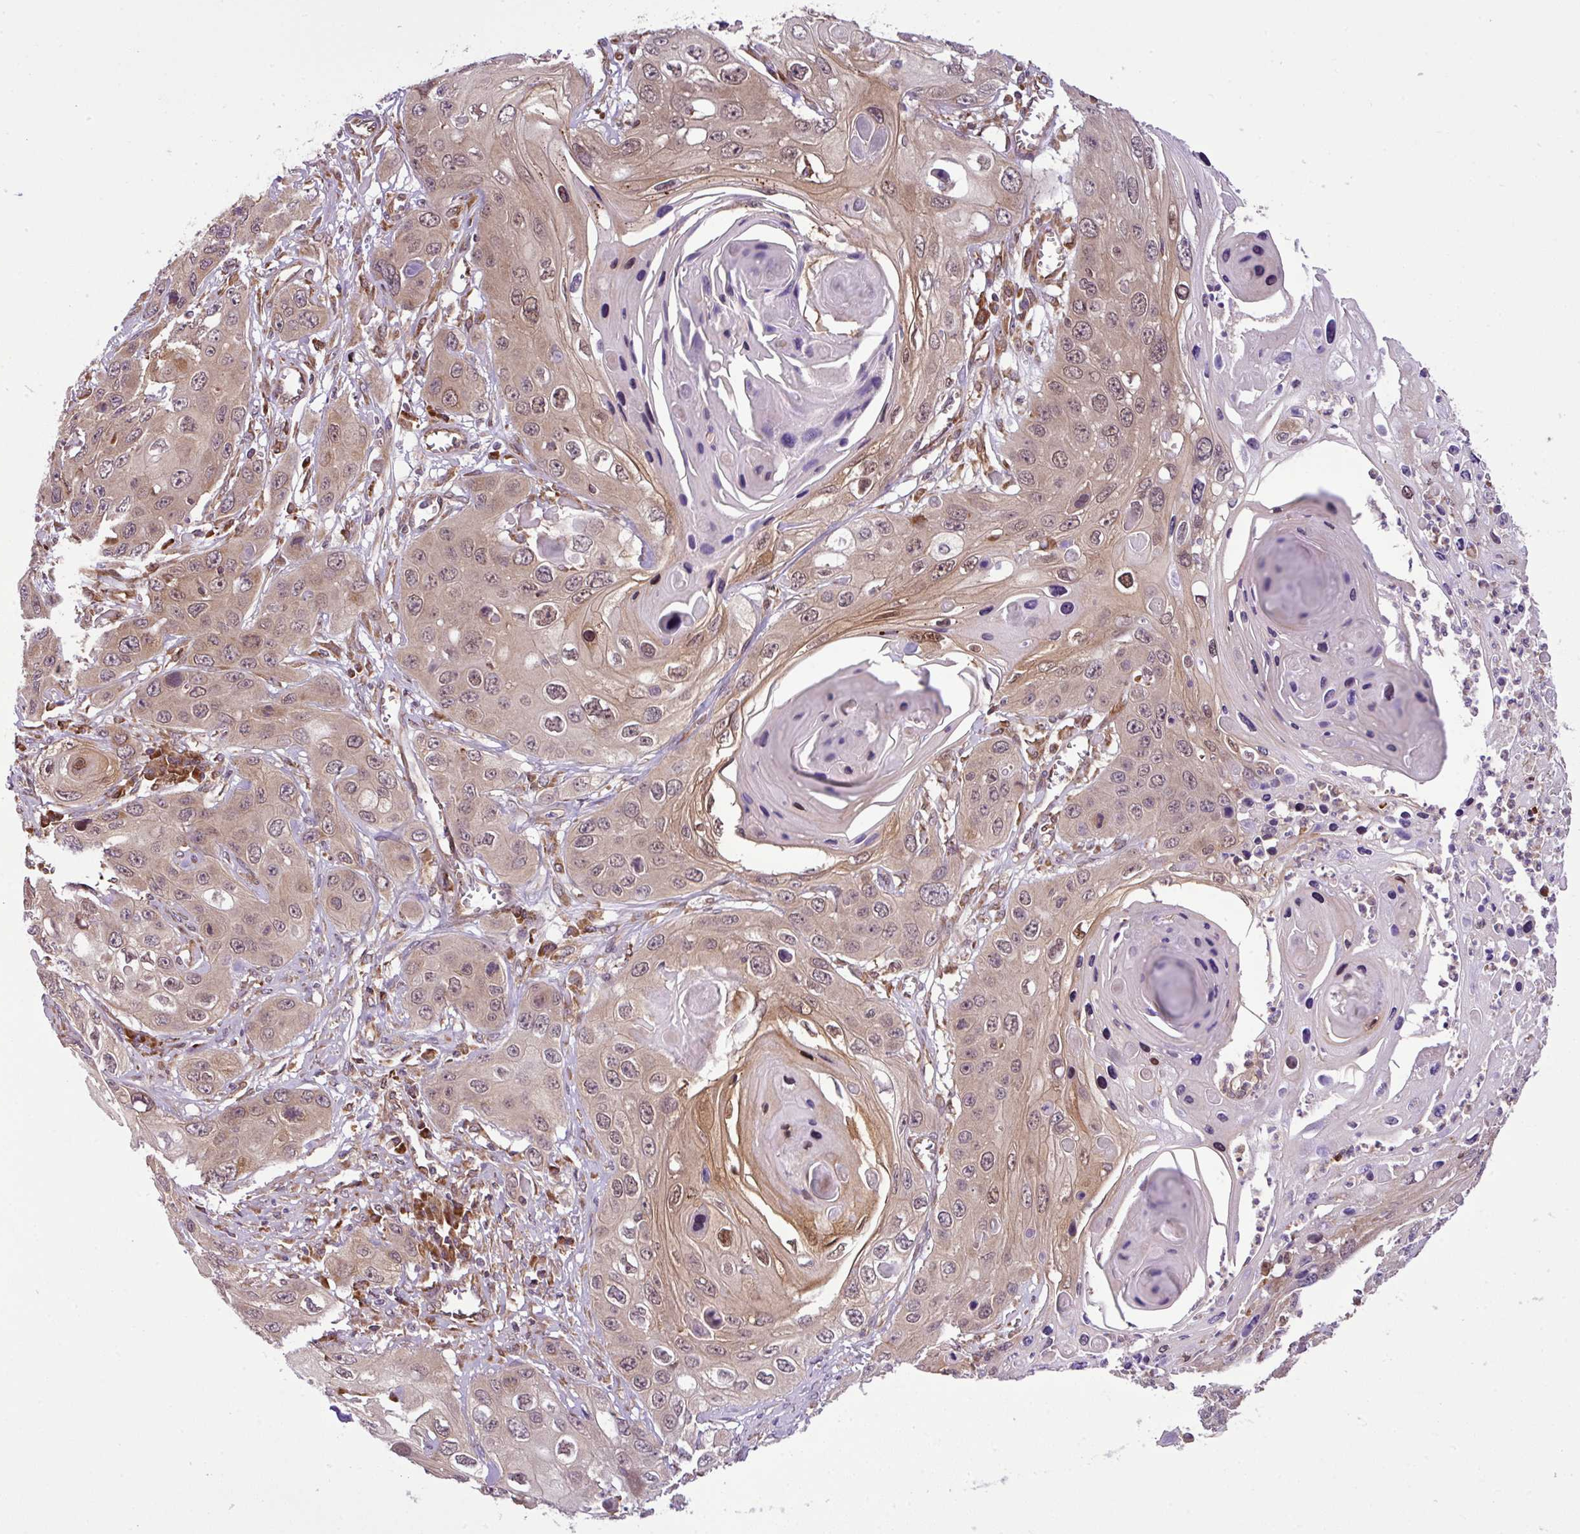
{"staining": {"intensity": "weak", "quantity": ">75%", "location": "cytoplasmic/membranous,nuclear"}, "tissue": "skin cancer", "cell_type": "Tumor cells", "image_type": "cancer", "snomed": [{"axis": "morphology", "description": "Squamous cell carcinoma, NOS"}, {"axis": "topography", "description": "Skin"}], "caption": "This photomicrograph exhibits IHC staining of human skin squamous cell carcinoma, with low weak cytoplasmic/membranous and nuclear positivity in approximately >75% of tumor cells.", "gene": "DLGAP4", "patient": {"sex": "male", "age": 55}}